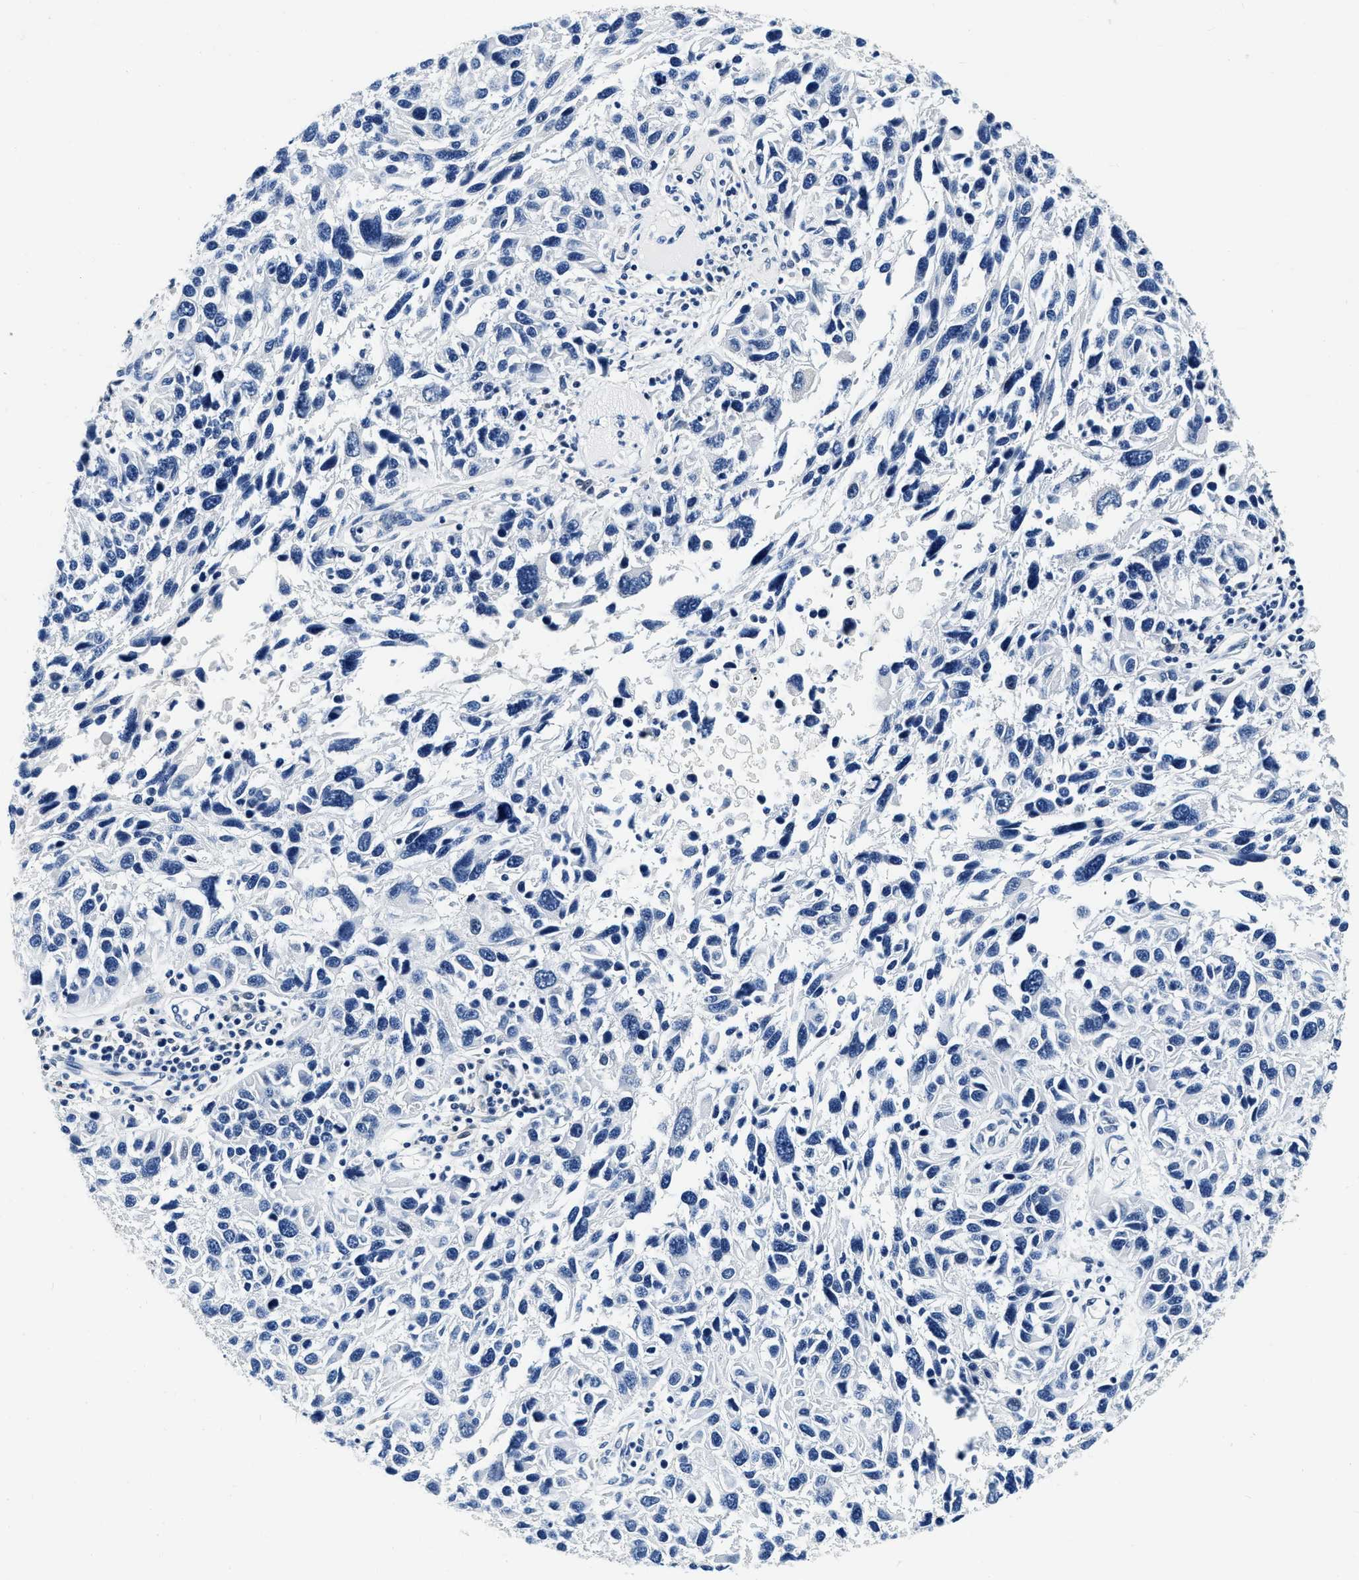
{"staining": {"intensity": "negative", "quantity": "none", "location": "none"}, "tissue": "melanoma", "cell_type": "Tumor cells", "image_type": "cancer", "snomed": [{"axis": "morphology", "description": "Malignant melanoma, NOS"}, {"axis": "topography", "description": "Skin"}], "caption": "This is an immunohistochemistry image of melanoma. There is no expression in tumor cells.", "gene": "EIF2AK2", "patient": {"sex": "male", "age": 53}}